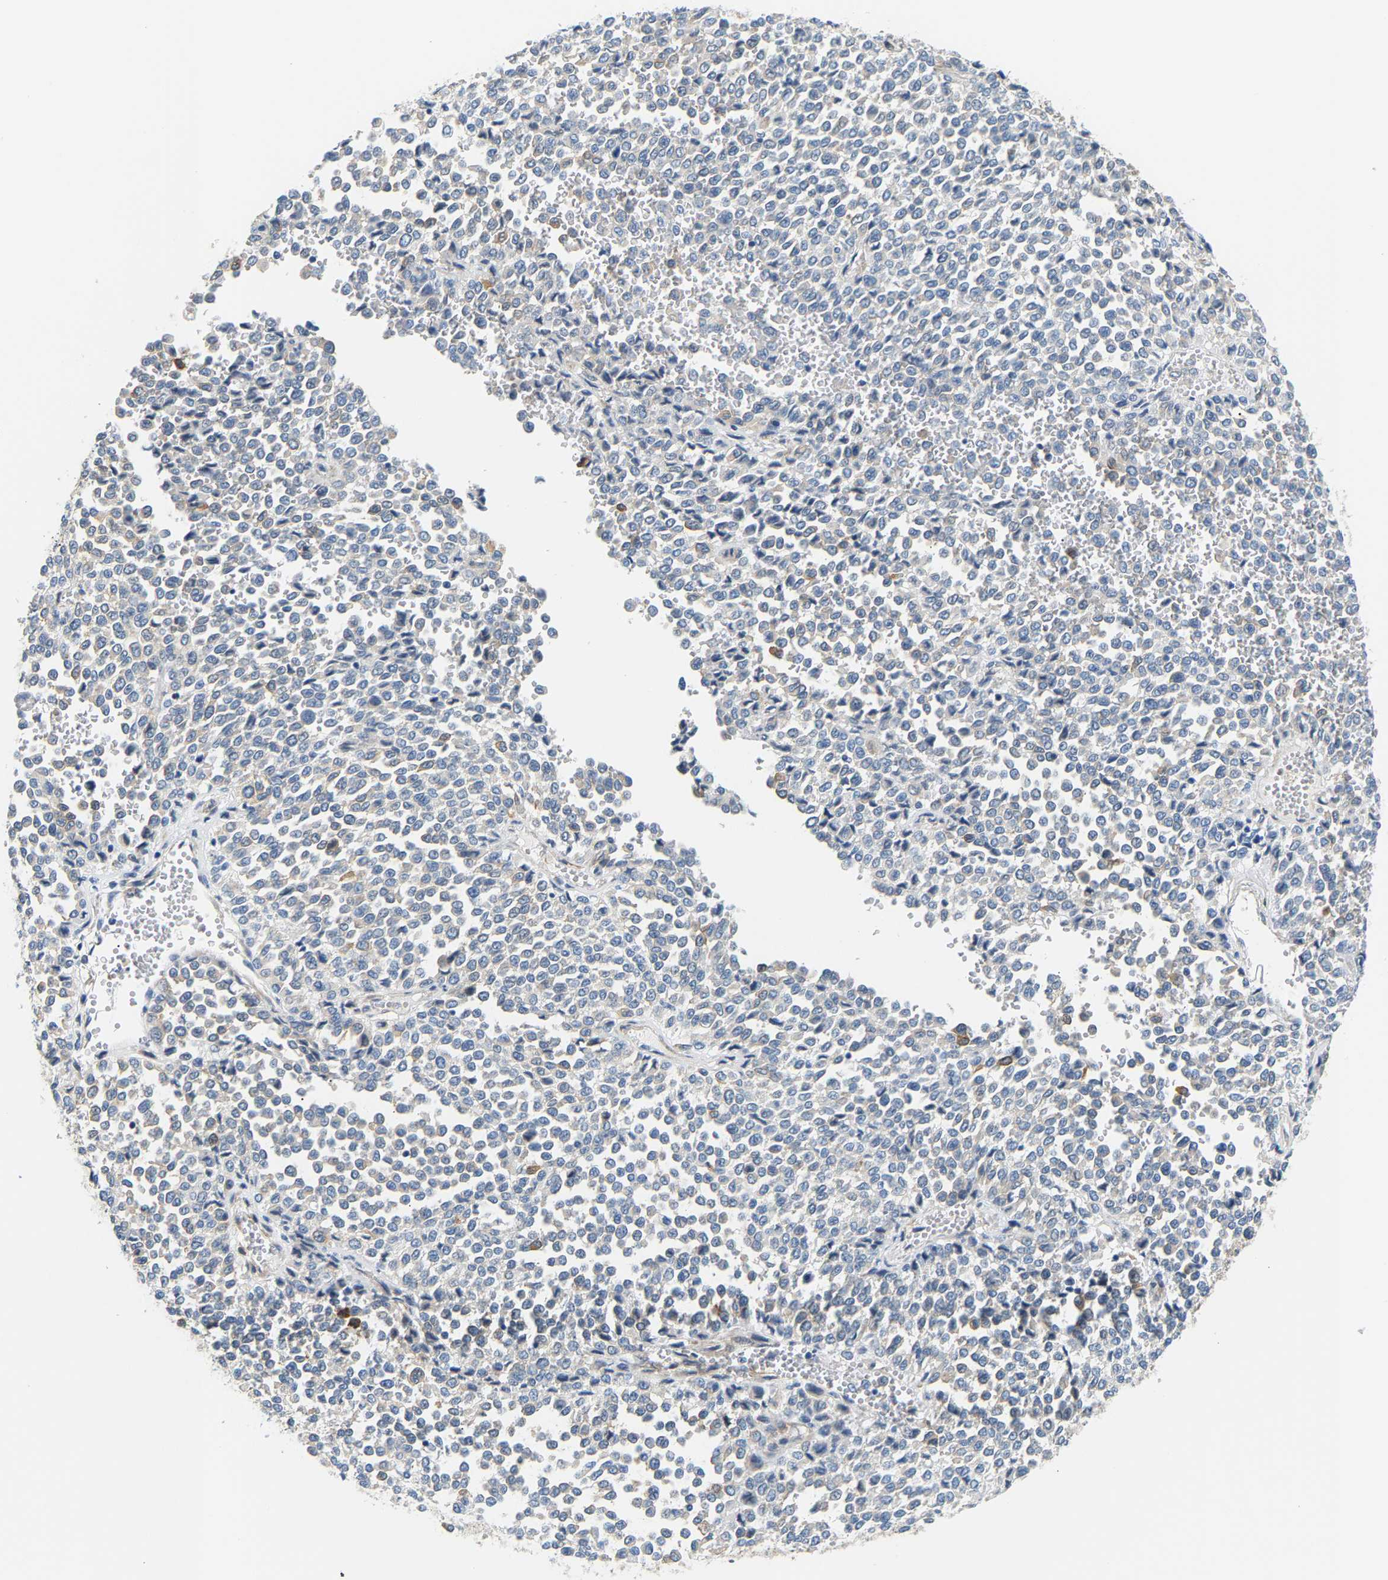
{"staining": {"intensity": "negative", "quantity": "none", "location": "none"}, "tissue": "melanoma", "cell_type": "Tumor cells", "image_type": "cancer", "snomed": [{"axis": "morphology", "description": "Malignant melanoma, Metastatic site"}, {"axis": "topography", "description": "Pancreas"}], "caption": "IHC micrograph of neoplastic tissue: human malignant melanoma (metastatic site) stained with DAB (3,3'-diaminobenzidine) exhibits no significant protein positivity in tumor cells. (DAB immunohistochemistry (IHC) visualized using brightfield microscopy, high magnification).", "gene": "PAWR", "patient": {"sex": "female", "age": 30}}